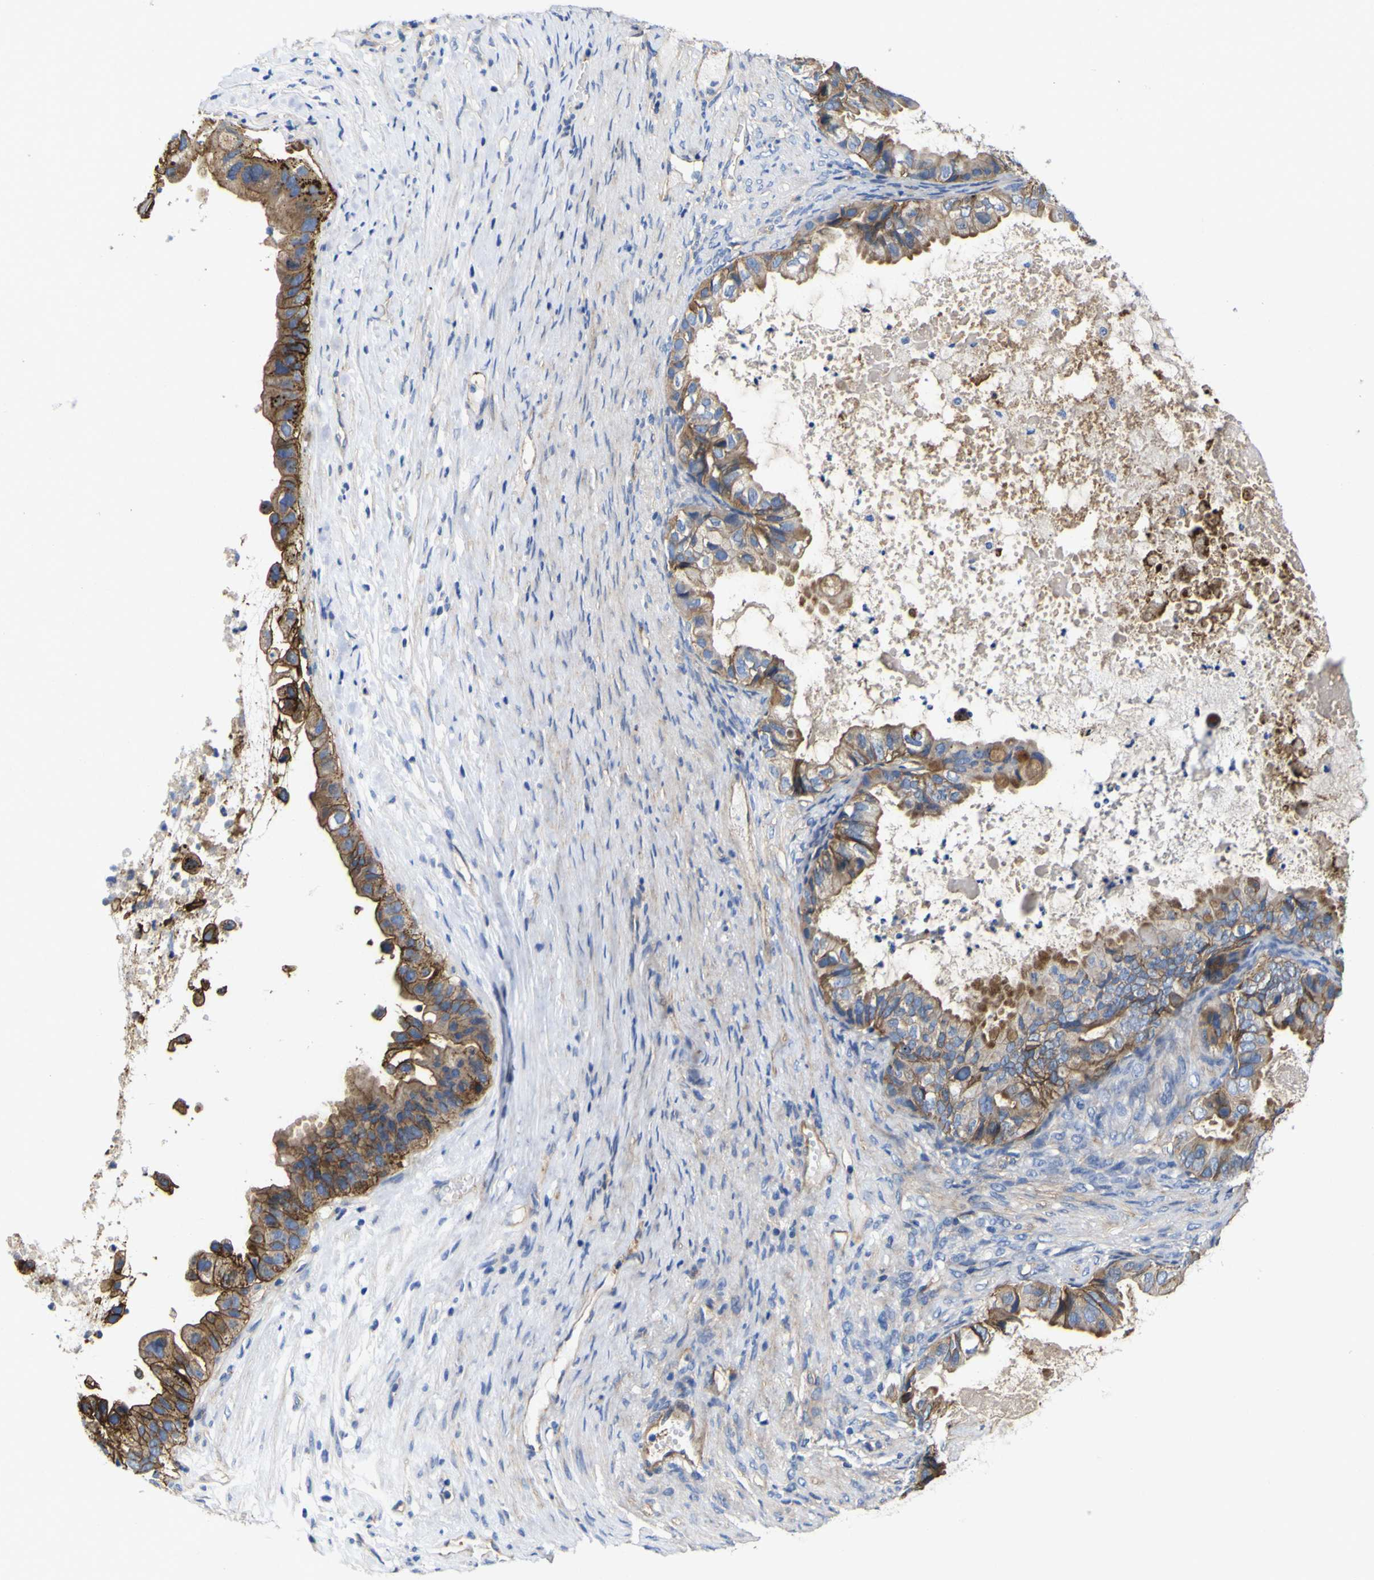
{"staining": {"intensity": "moderate", "quantity": "25%-75%", "location": "cytoplasmic/membranous"}, "tissue": "ovarian cancer", "cell_type": "Tumor cells", "image_type": "cancer", "snomed": [{"axis": "morphology", "description": "Cystadenocarcinoma, mucinous, NOS"}, {"axis": "topography", "description": "Ovary"}], "caption": "Ovarian cancer (mucinous cystadenocarcinoma) stained with DAB (3,3'-diaminobenzidine) immunohistochemistry (IHC) exhibits medium levels of moderate cytoplasmic/membranous staining in approximately 25%-75% of tumor cells. Ihc stains the protein in brown and the nuclei are stained blue.", "gene": "CD151", "patient": {"sex": "female", "age": 80}}